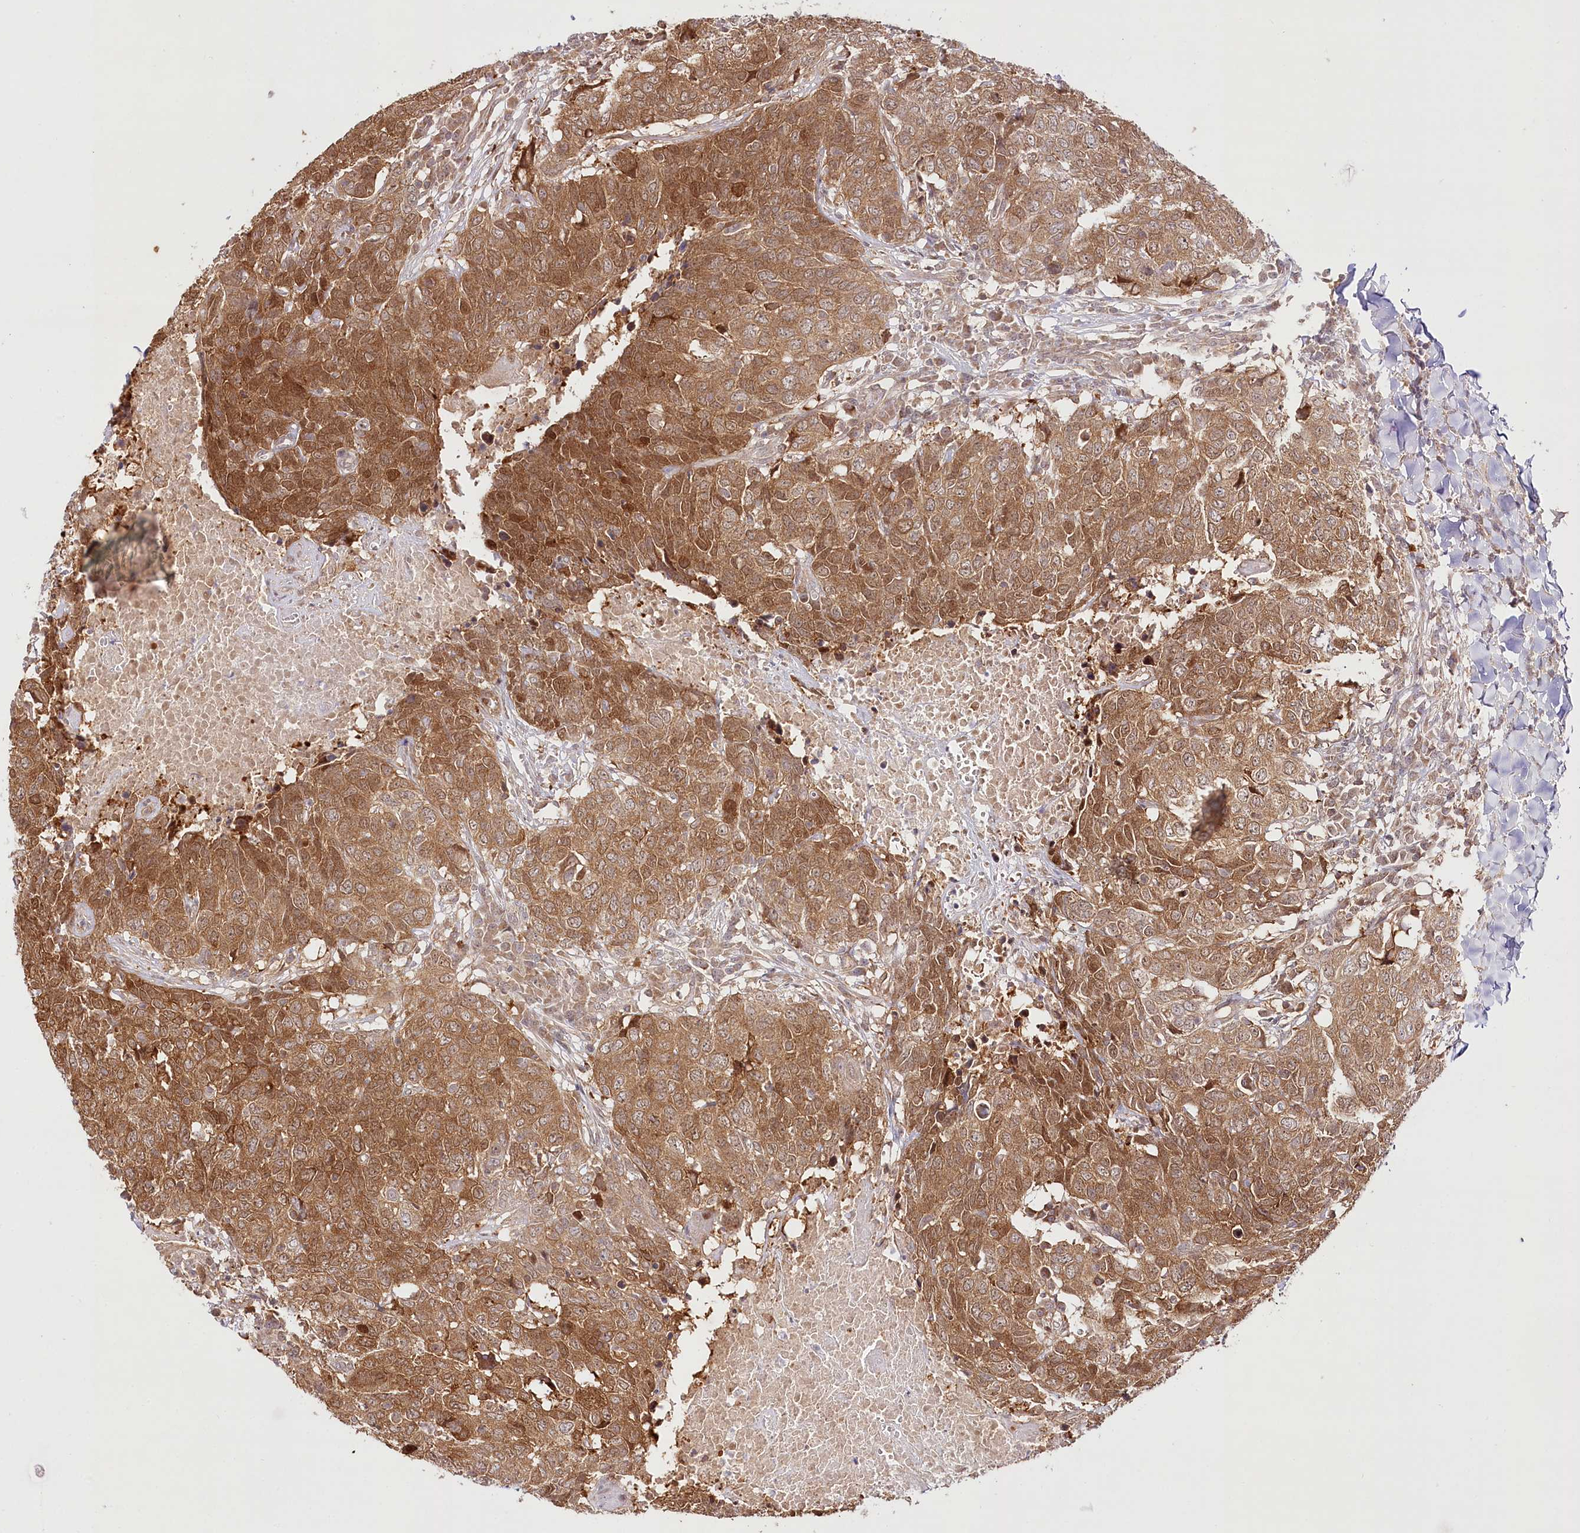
{"staining": {"intensity": "moderate", "quantity": ">75%", "location": "cytoplasmic/membranous"}, "tissue": "head and neck cancer", "cell_type": "Tumor cells", "image_type": "cancer", "snomed": [{"axis": "morphology", "description": "Squamous cell carcinoma, NOS"}, {"axis": "topography", "description": "Head-Neck"}], "caption": "Tumor cells reveal medium levels of moderate cytoplasmic/membranous staining in about >75% of cells in head and neck cancer (squamous cell carcinoma).", "gene": "INPP4B", "patient": {"sex": "male", "age": 66}}